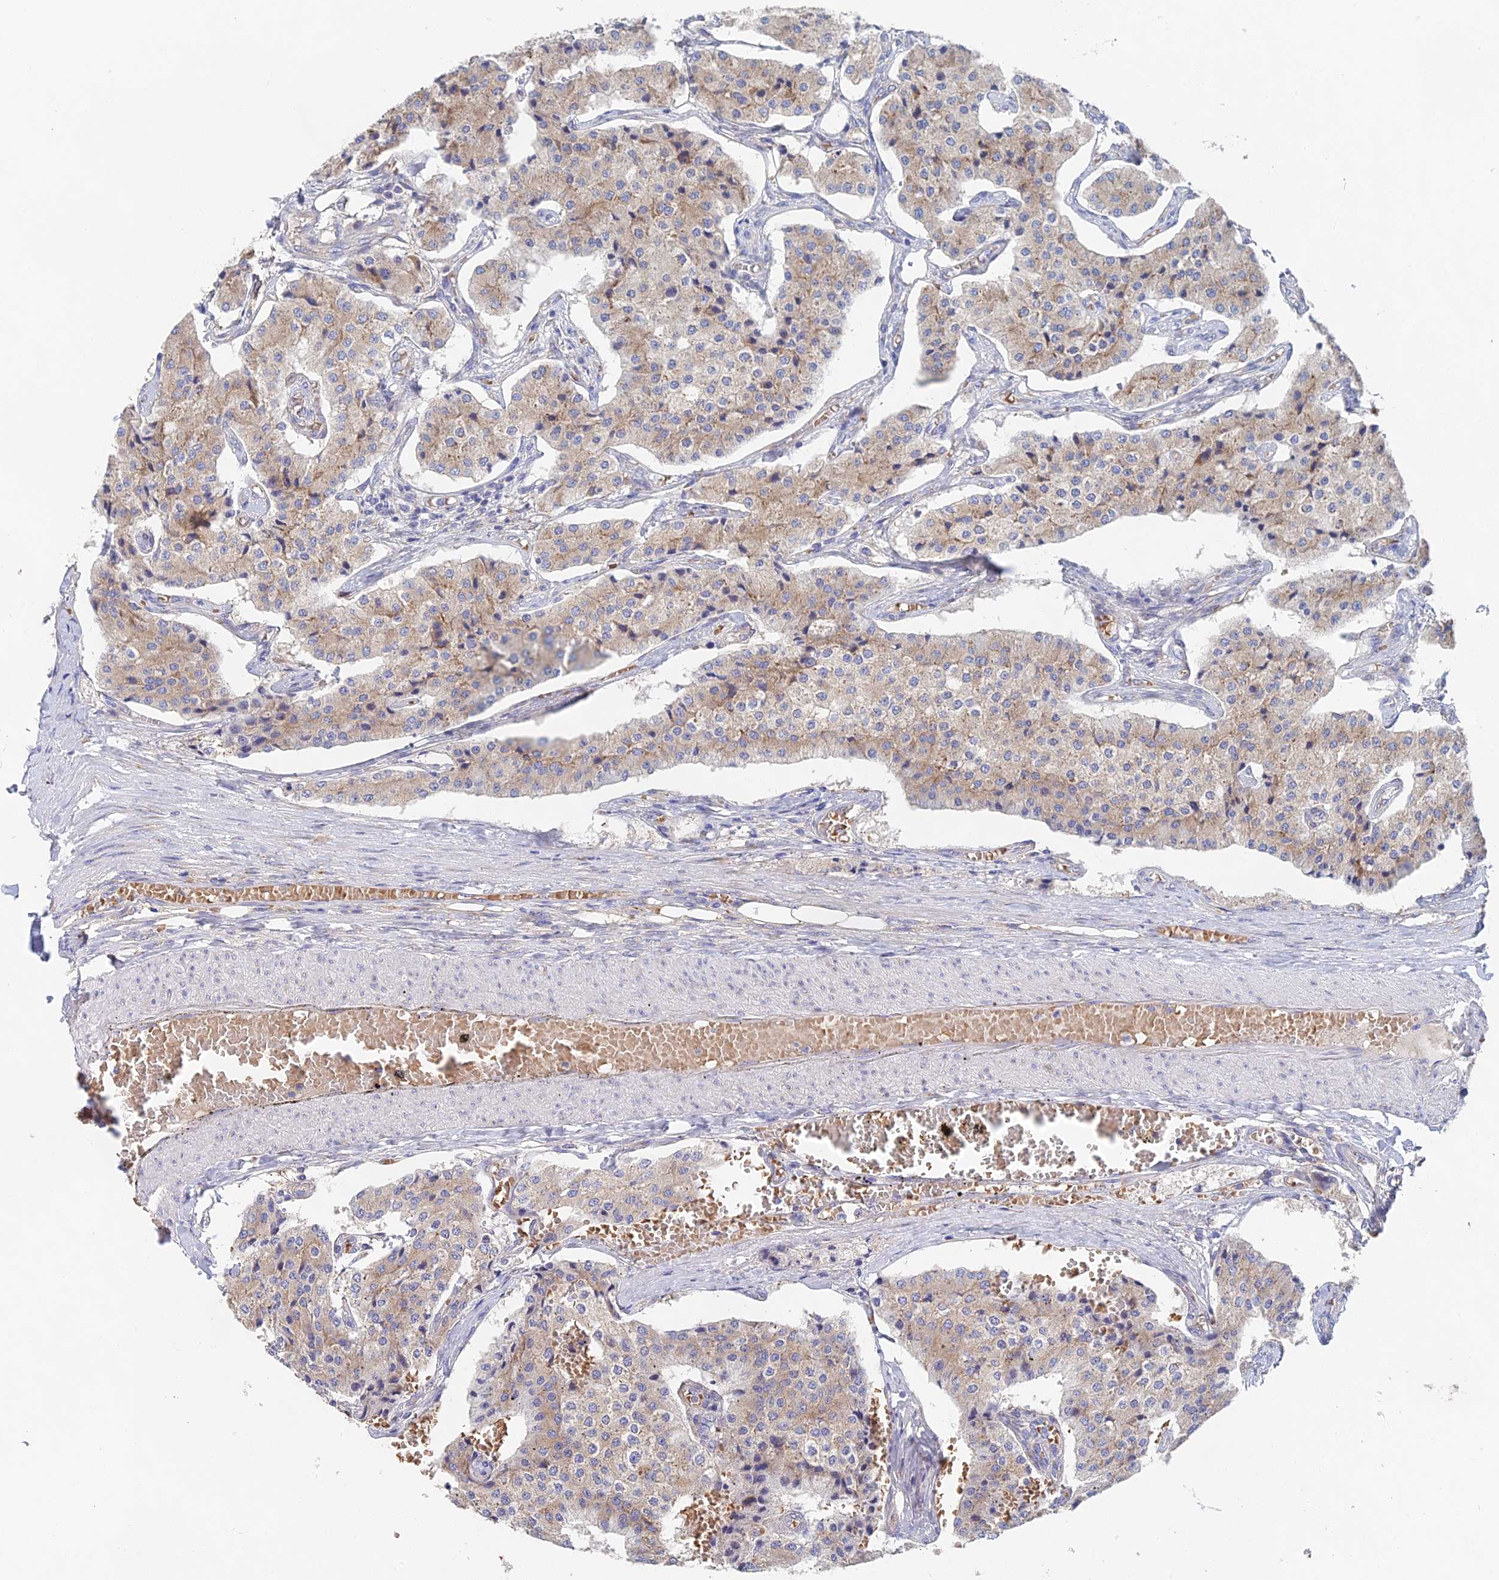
{"staining": {"intensity": "weak", "quantity": "25%-75%", "location": "cytoplasmic/membranous"}, "tissue": "carcinoid", "cell_type": "Tumor cells", "image_type": "cancer", "snomed": [{"axis": "morphology", "description": "Carcinoid, malignant, NOS"}, {"axis": "topography", "description": "Colon"}], "caption": "Carcinoid stained with a protein marker reveals weak staining in tumor cells.", "gene": "ELOF1", "patient": {"sex": "female", "age": 52}}